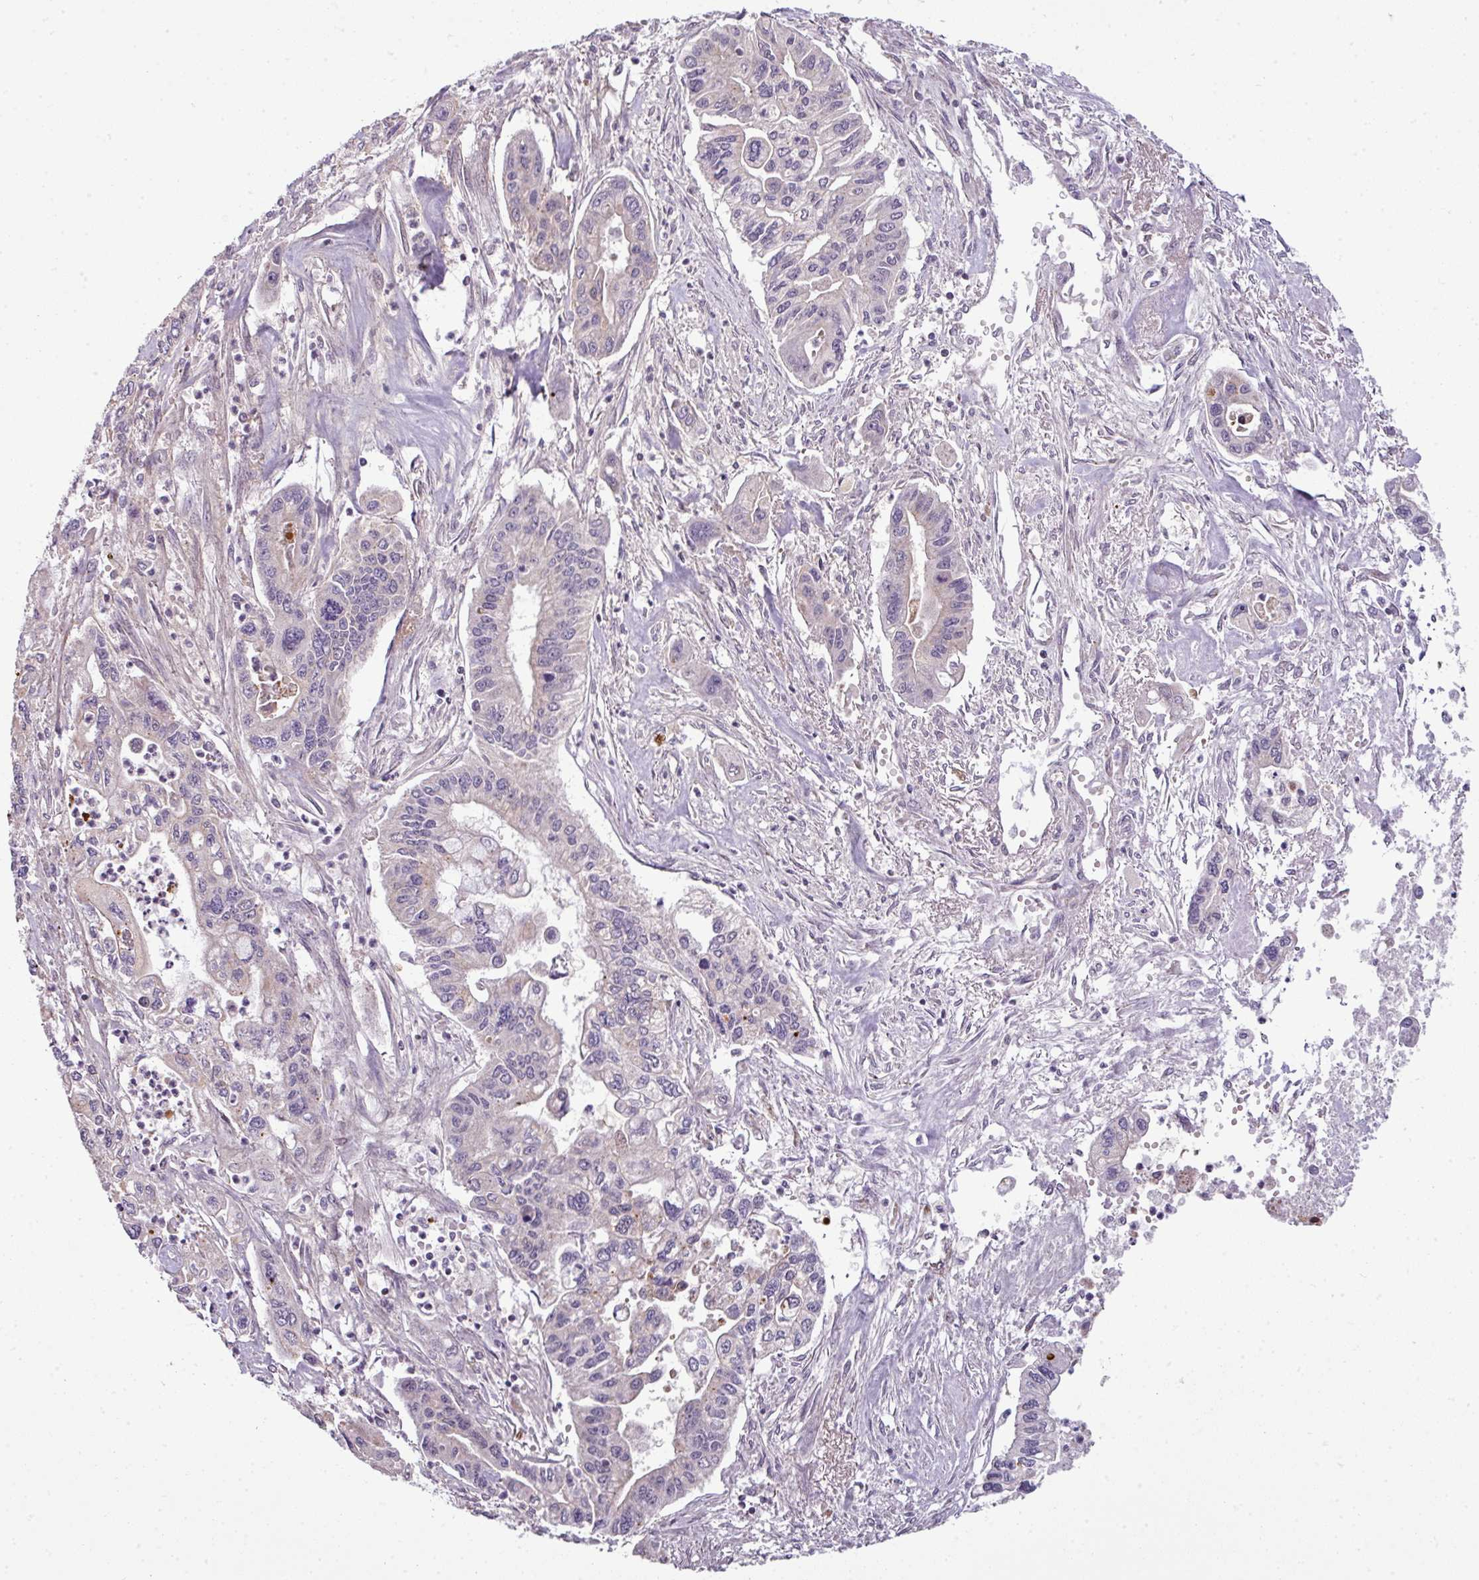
{"staining": {"intensity": "negative", "quantity": "none", "location": "none"}, "tissue": "pancreatic cancer", "cell_type": "Tumor cells", "image_type": "cancer", "snomed": [{"axis": "morphology", "description": "Adenocarcinoma, NOS"}, {"axis": "topography", "description": "Pancreas"}], "caption": "DAB (3,3'-diaminobenzidine) immunohistochemical staining of pancreatic cancer (adenocarcinoma) shows no significant positivity in tumor cells.", "gene": "DERPC", "patient": {"sex": "male", "age": 62}}